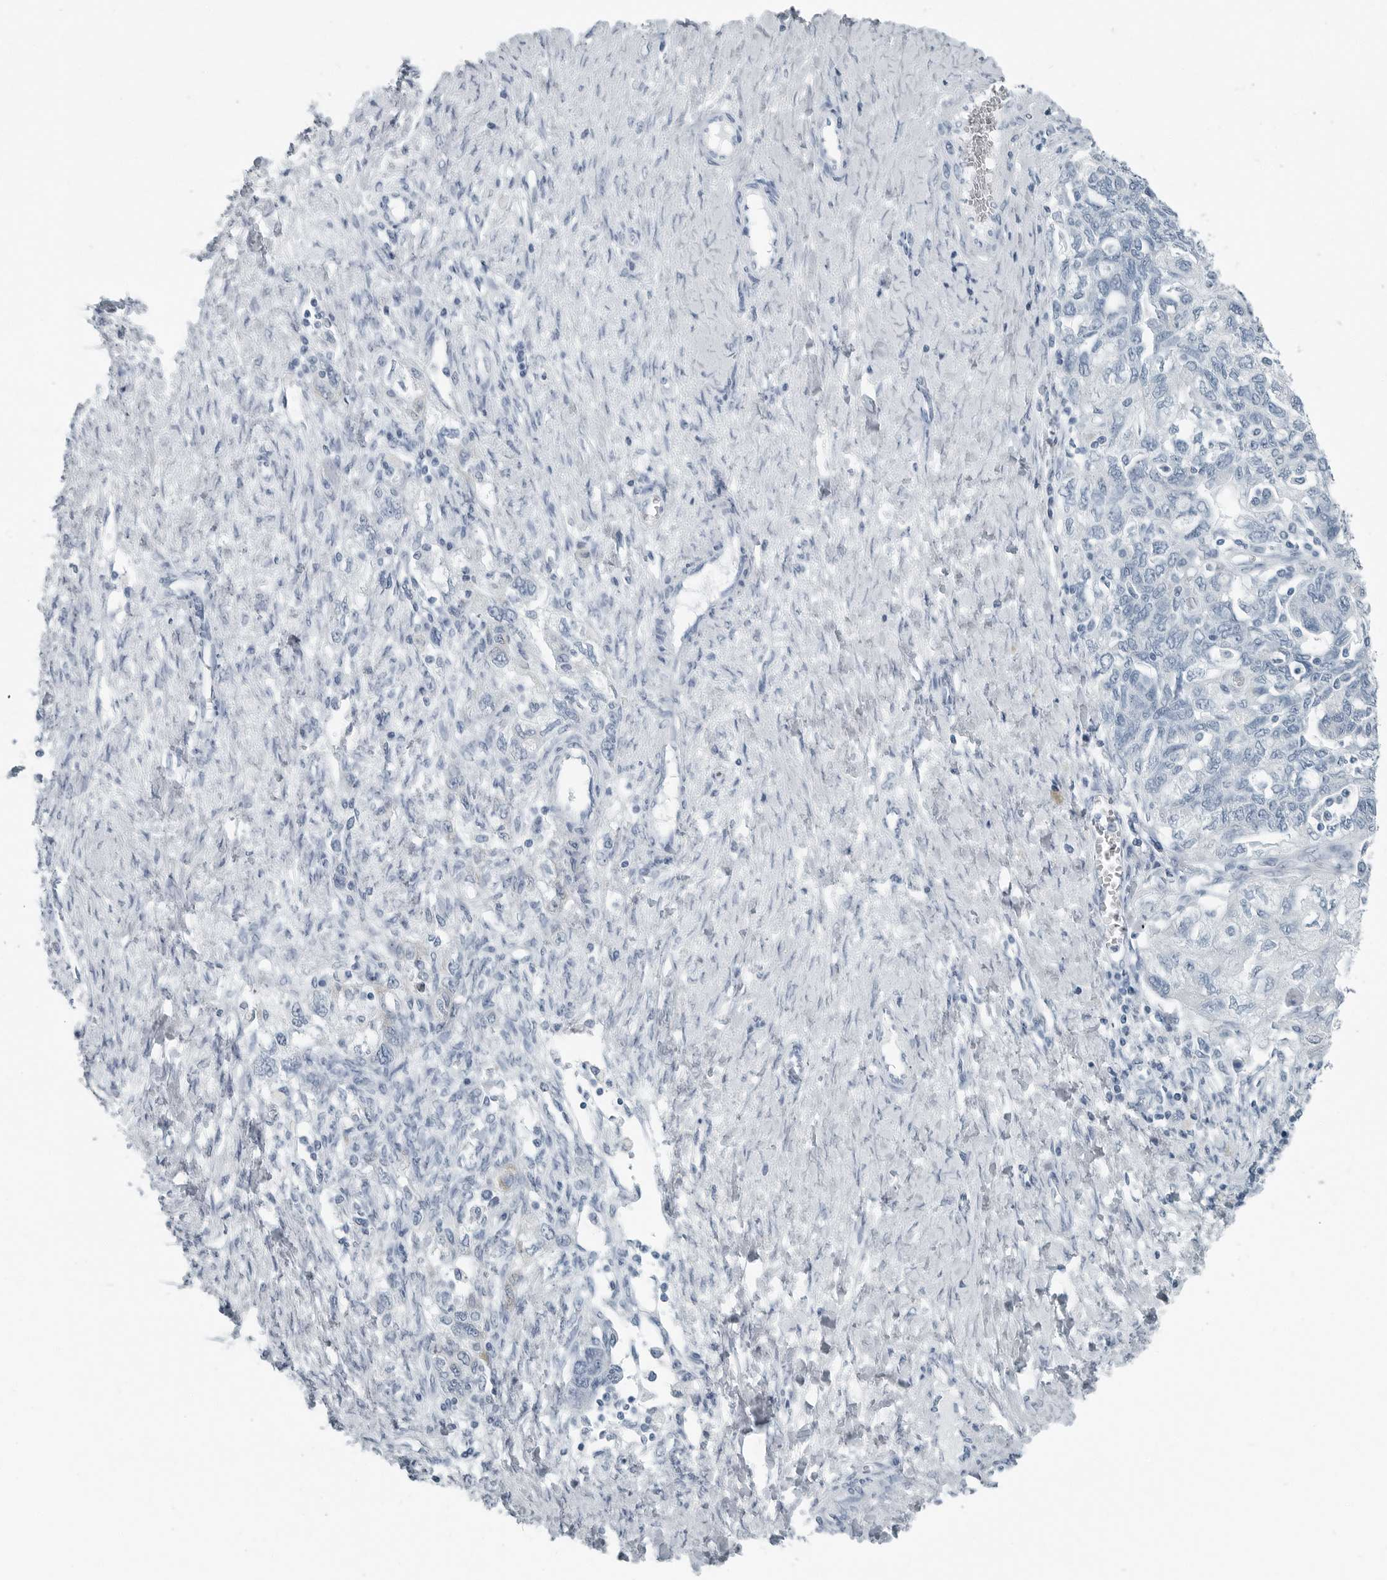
{"staining": {"intensity": "negative", "quantity": "none", "location": "none"}, "tissue": "ovarian cancer", "cell_type": "Tumor cells", "image_type": "cancer", "snomed": [{"axis": "morphology", "description": "Carcinoma, NOS"}, {"axis": "morphology", "description": "Cystadenocarcinoma, serous, NOS"}, {"axis": "topography", "description": "Ovary"}], "caption": "High magnification brightfield microscopy of ovarian cancer (serous cystadenocarcinoma) stained with DAB (3,3'-diaminobenzidine) (brown) and counterstained with hematoxylin (blue): tumor cells show no significant expression.", "gene": "ZPBP2", "patient": {"sex": "female", "age": 69}}